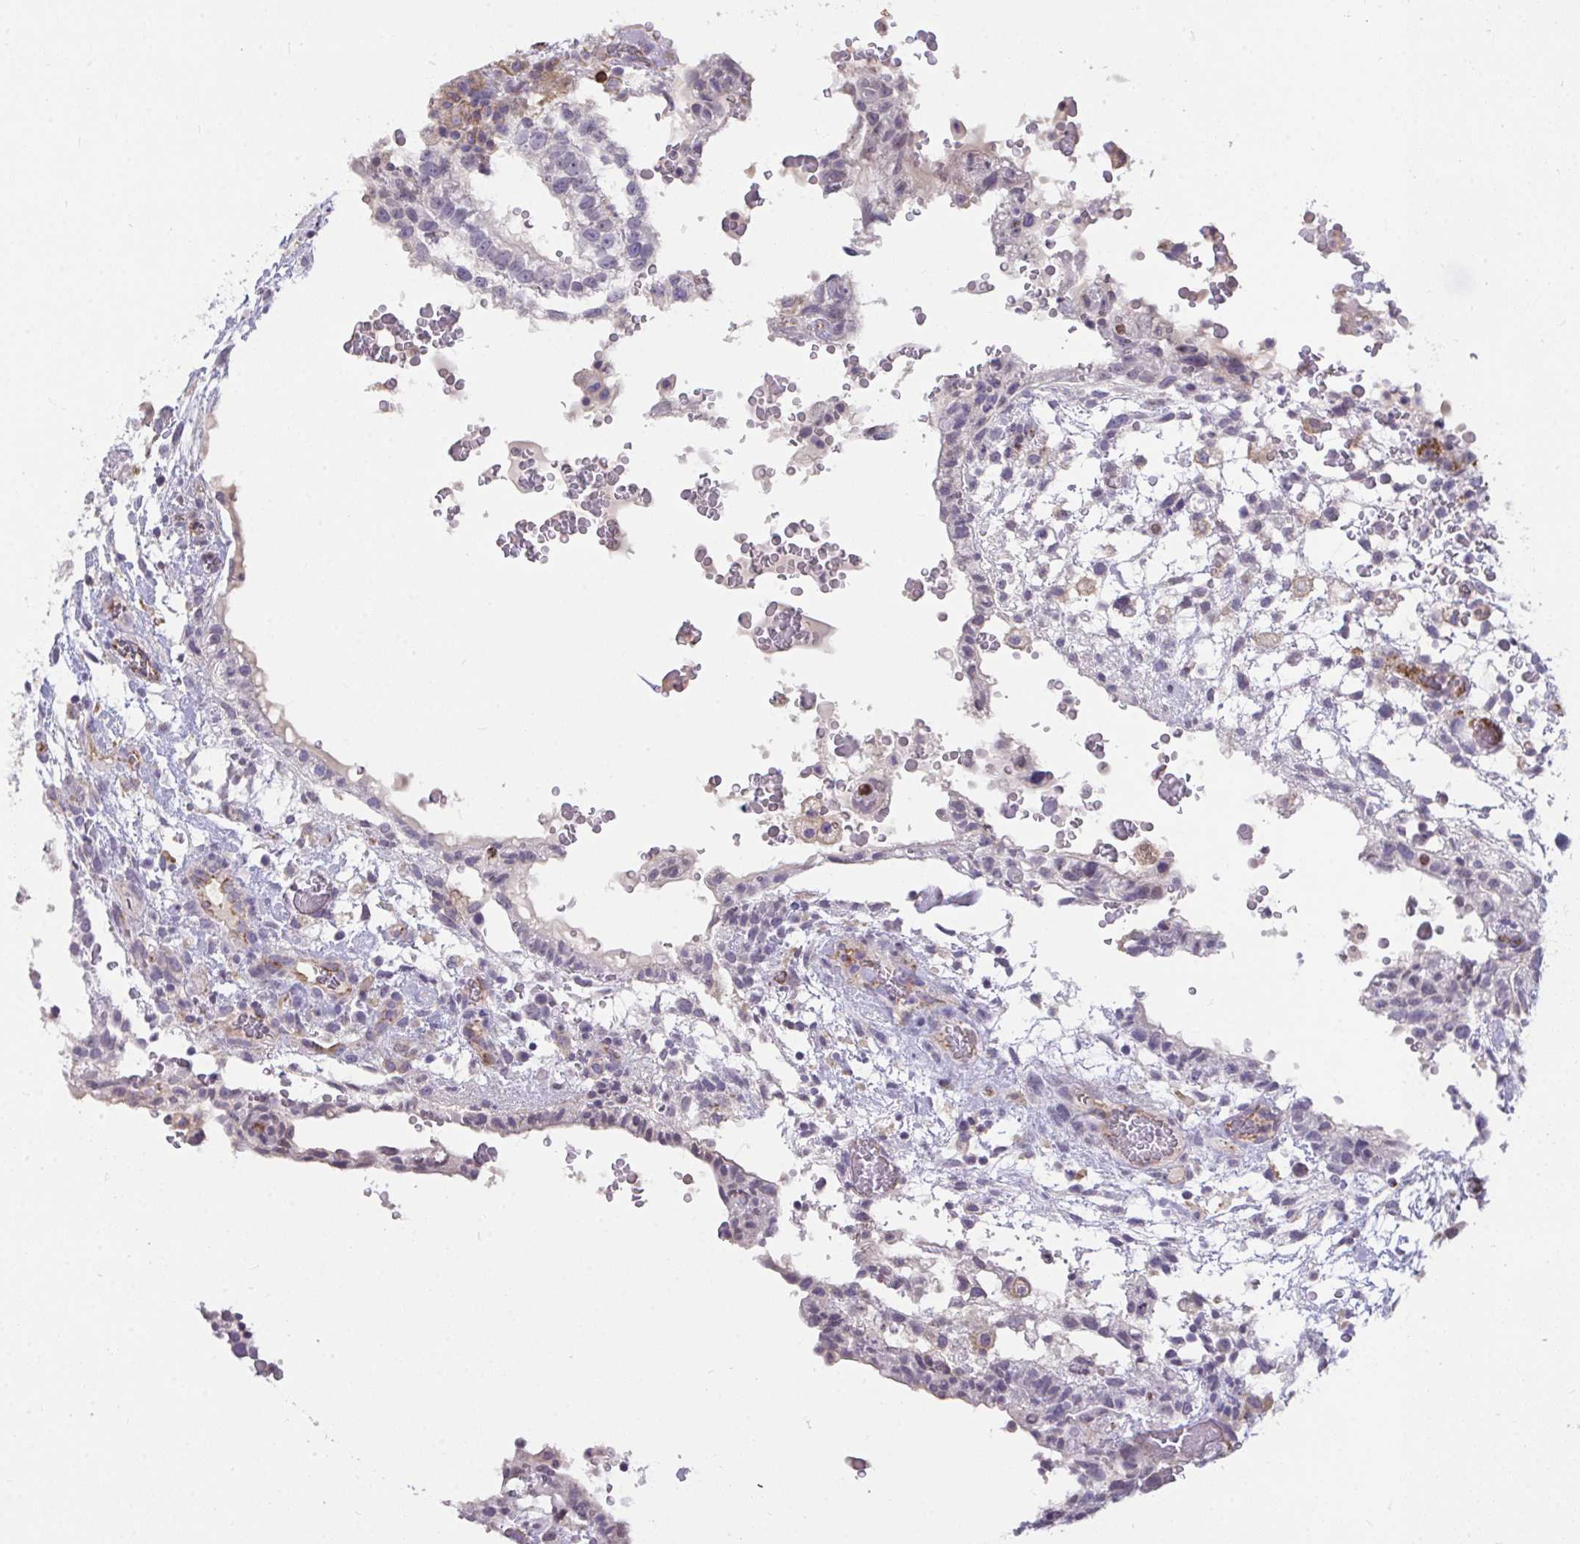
{"staining": {"intensity": "negative", "quantity": "none", "location": "none"}, "tissue": "testis cancer", "cell_type": "Tumor cells", "image_type": "cancer", "snomed": [{"axis": "morphology", "description": "Carcinoma, Embryonal, NOS"}, {"axis": "topography", "description": "Testis"}], "caption": "A photomicrograph of testis embryonal carcinoma stained for a protein exhibits no brown staining in tumor cells.", "gene": "SEMA6B", "patient": {"sex": "male", "age": 32}}